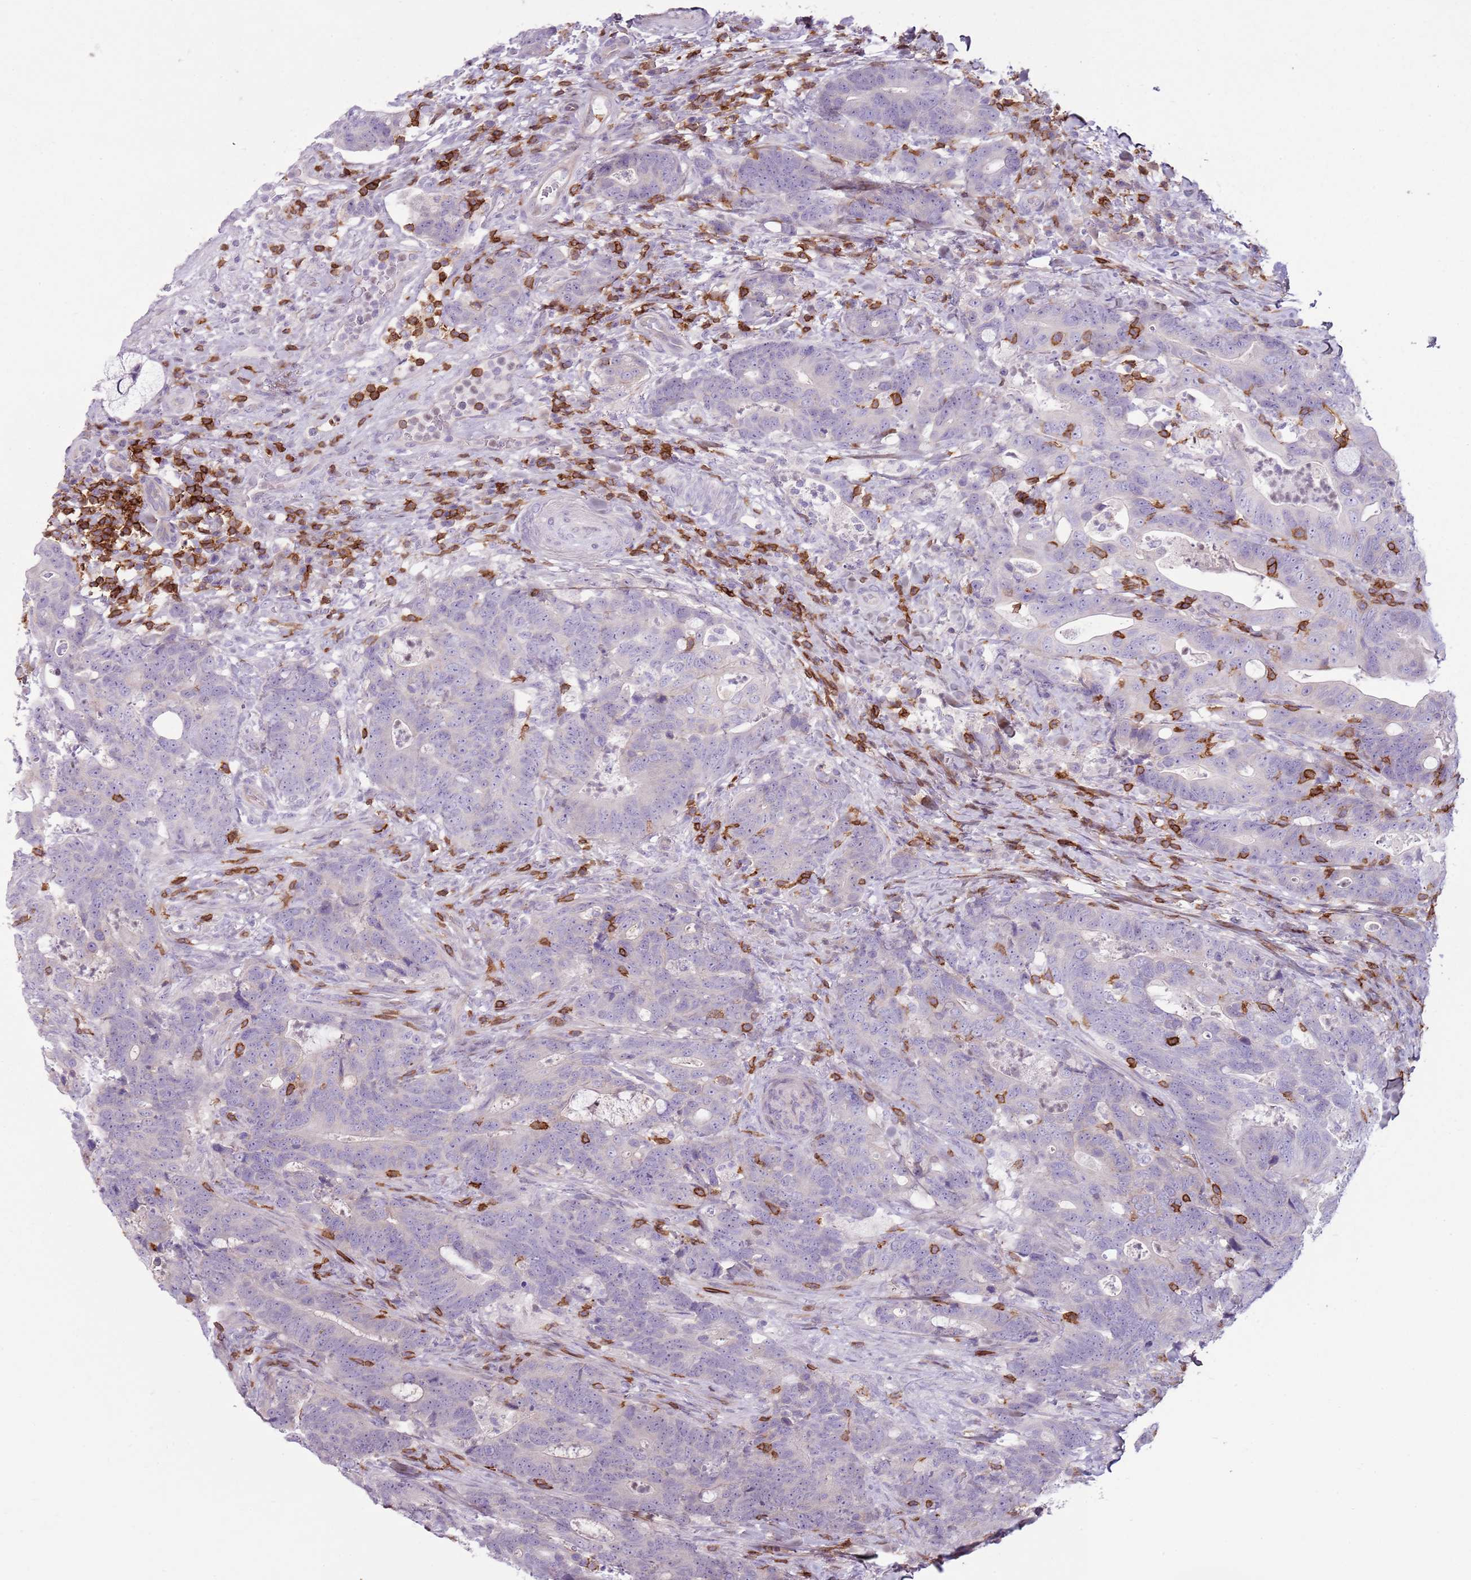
{"staining": {"intensity": "negative", "quantity": "none", "location": "none"}, "tissue": "colorectal cancer", "cell_type": "Tumor cells", "image_type": "cancer", "snomed": [{"axis": "morphology", "description": "Adenocarcinoma, NOS"}, {"axis": "topography", "description": "Colon"}], "caption": "A micrograph of human adenocarcinoma (colorectal) is negative for staining in tumor cells.", "gene": "ZNF583", "patient": {"sex": "female", "age": 82}}